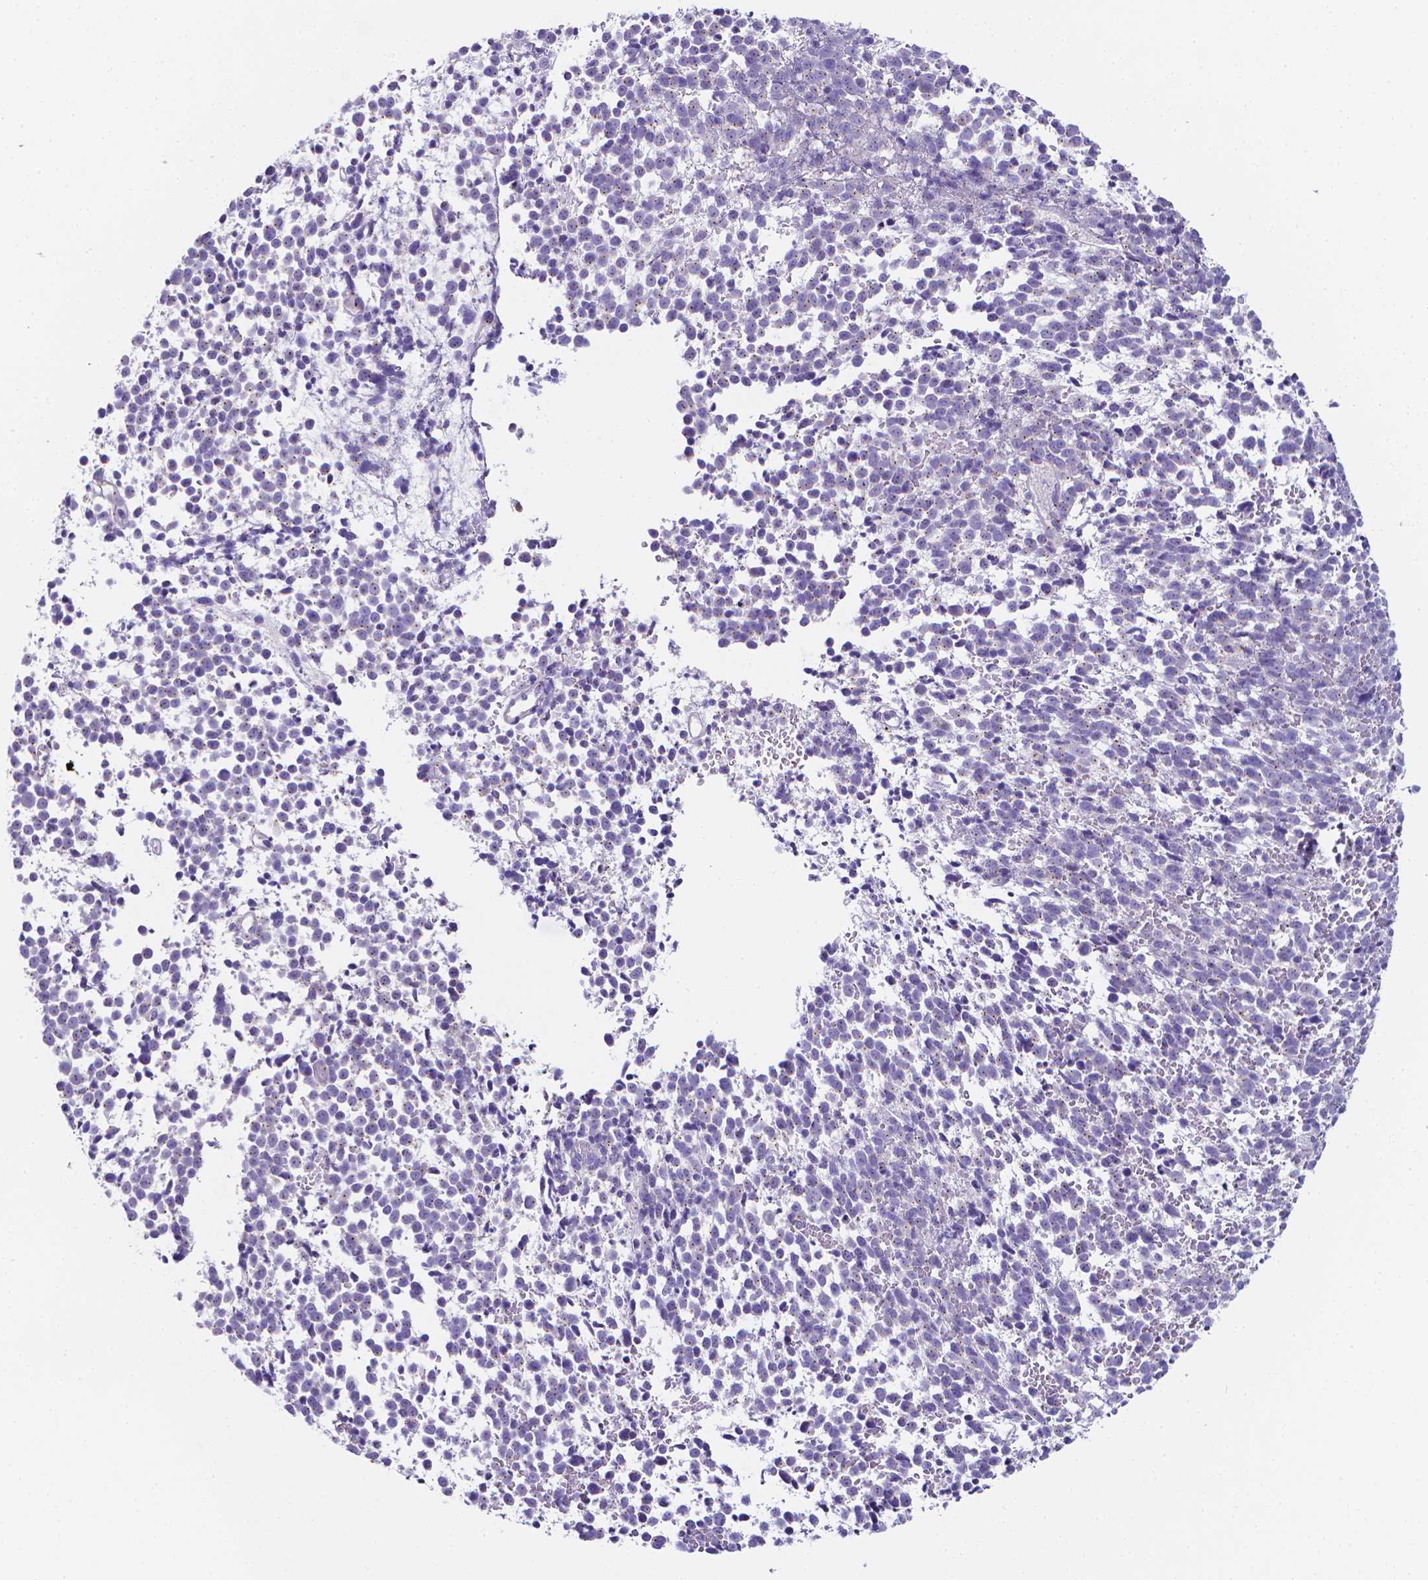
{"staining": {"intensity": "negative", "quantity": "none", "location": "none"}, "tissue": "melanoma", "cell_type": "Tumor cells", "image_type": "cancer", "snomed": [{"axis": "morphology", "description": "Malignant melanoma, NOS"}, {"axis": "topography", "description": "Skin"}], "caption": "Tumor cells show no significant expression in melanoma.", "gene": "LRRC73", "patient": {"sex": "female", "age": 70}}